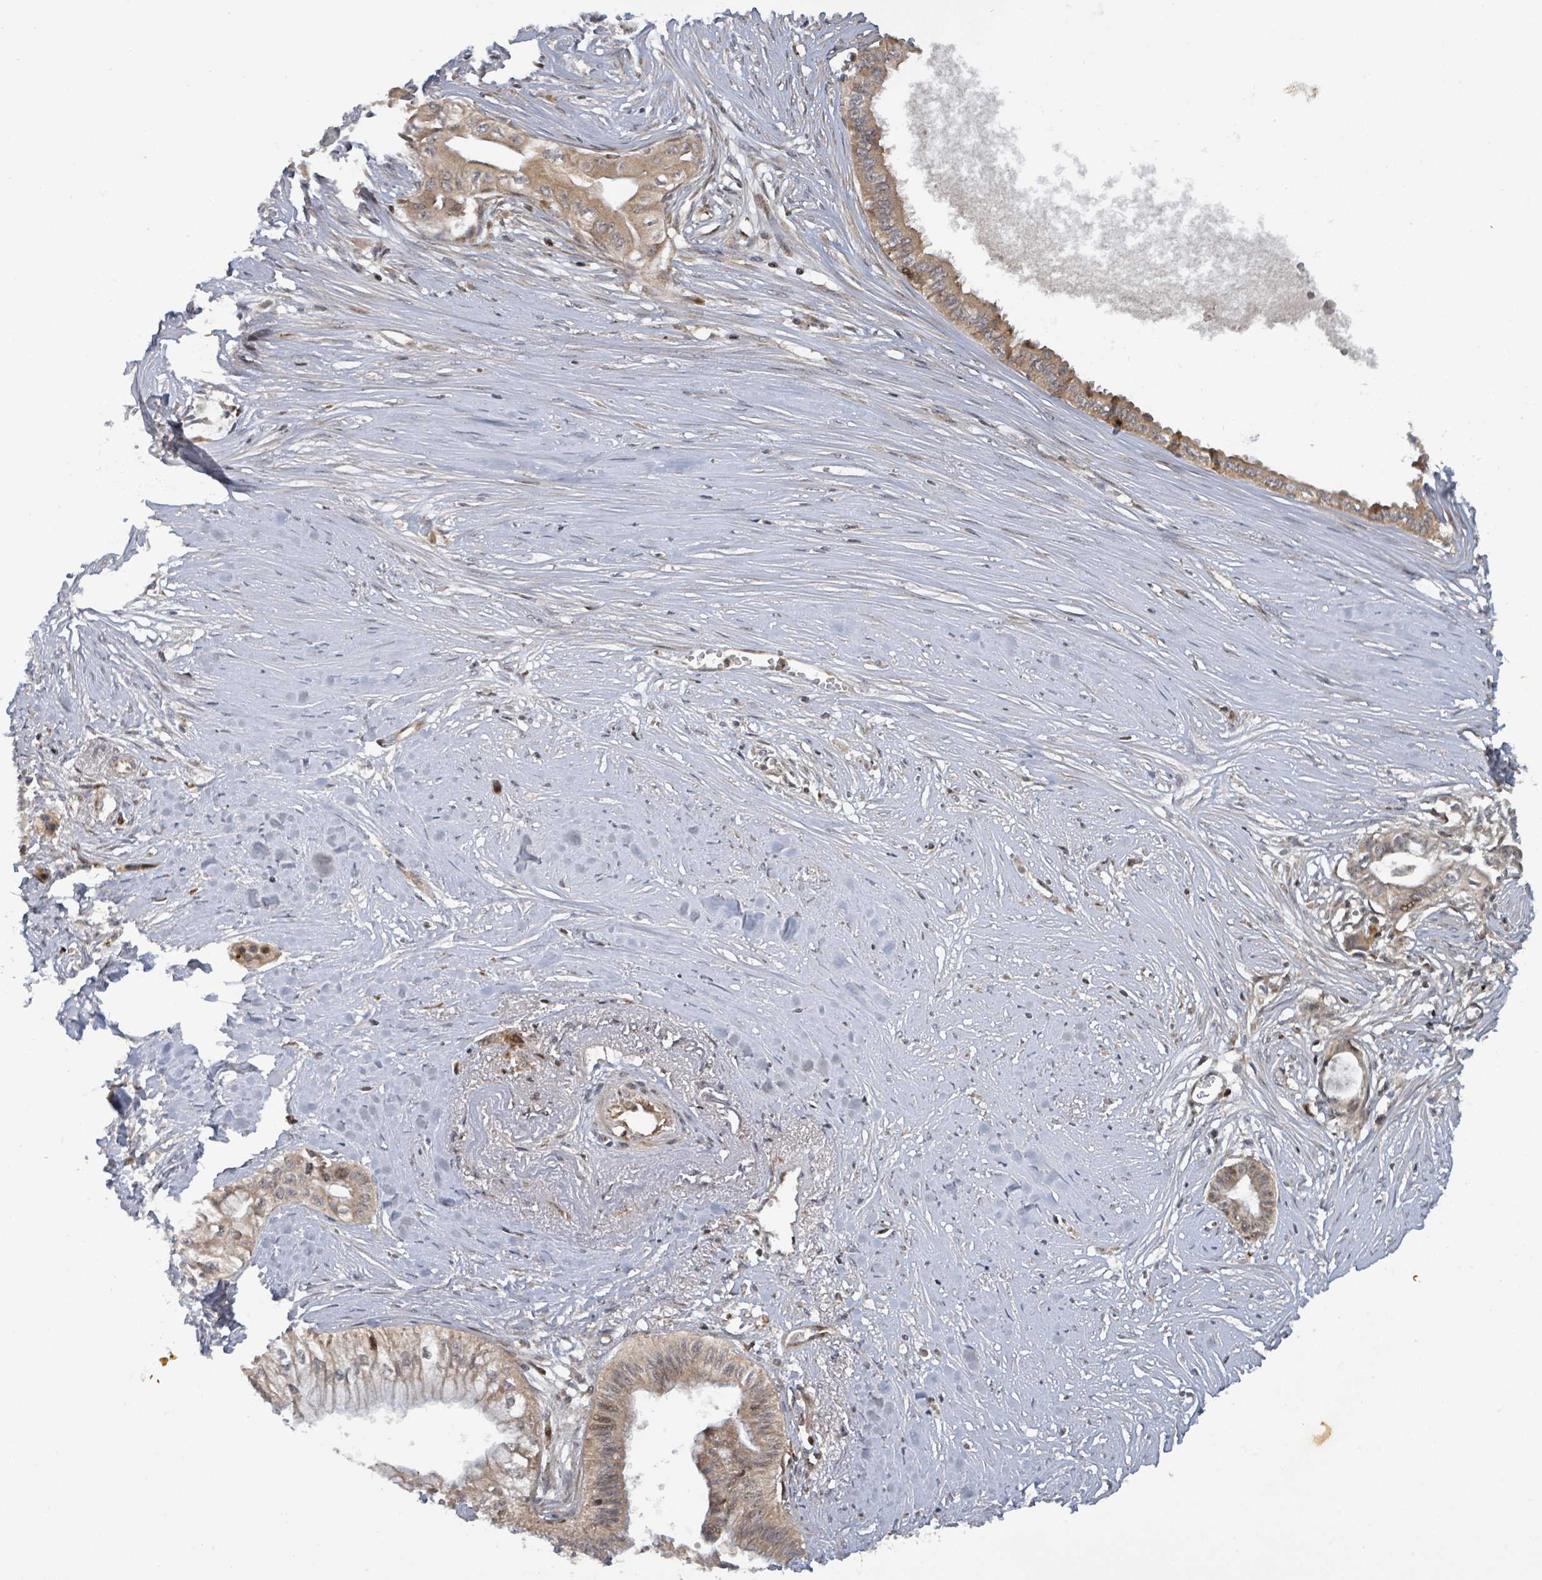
{"staining": {"intensity": "moderate", "quantity": ">75%", "location": "cytoplasmic/membranous,nuclear"}, "tissue": "pancreatic cancer", "cell_type": "Tumor cells", "image_type": "cancer", "snomed": [{"axis": "morphology", "description": "Adenocarcinoma, NOS"}, {"axis": "topography", "description": "Pancreas"}], "caption": "An image of pancreatic cancer (adenocarcinoma) stained for a protein exhibits moderate cytoplasmic/membranous and nuclear brown staining in tumor cells.", "gene": "ITGA11", "patient": {"sex": "male", "age": 71}}